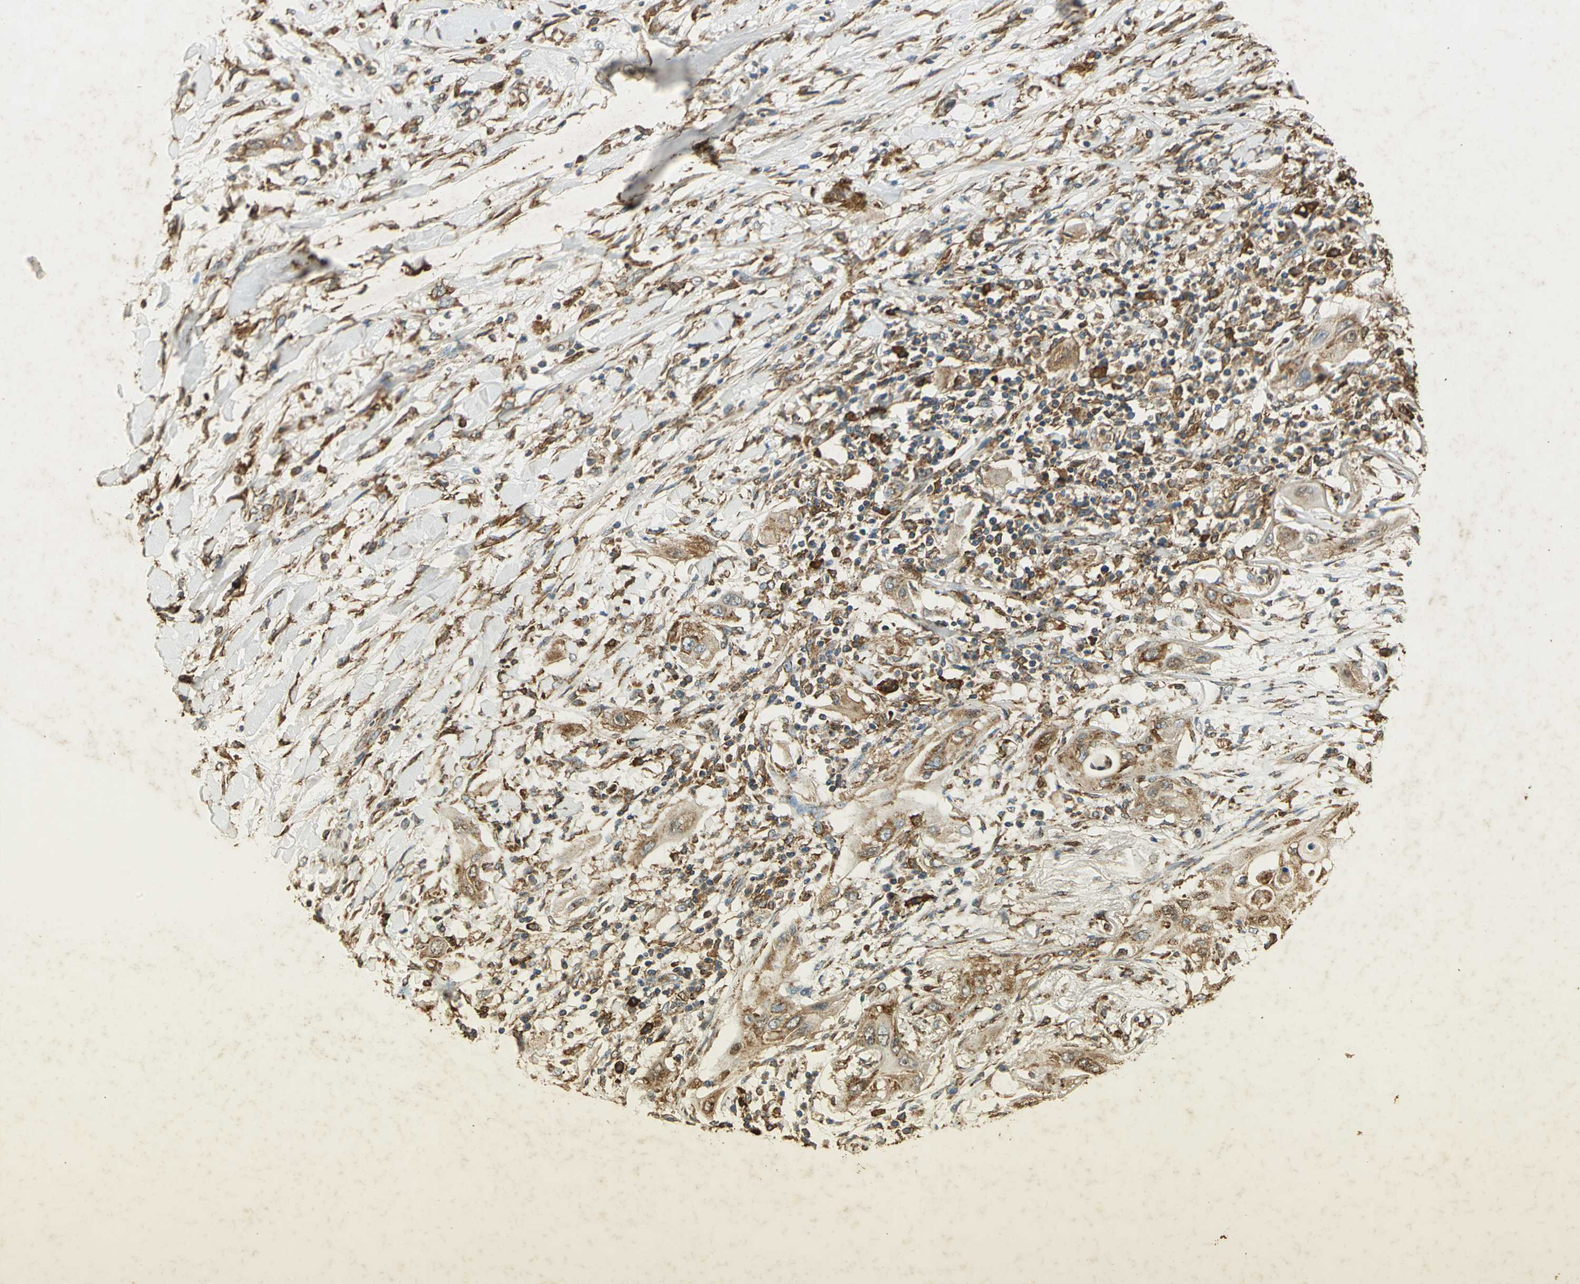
{"staining": {"intensity": "moderate", "quantity": ">75%", "location": "cytoplasmic/membranous"}, "tissue": "lung cancer", "cell_type": "Tumor cells", "image_type": "cancer", "snomed": [{"axis": "morphology", "description": "Squamous cell carcinoma, NOS"}, {"axis": "topography", "description": "Lung"}], "caption": "Immunohistochemistry (IHC) staining of lung cancer, which displays medium levels of moderate cytoplasmic/membranous positivity in about >75% of tumor cells indicating moderate cytoplasmic/membranous protein positivity. The staining was performed using DAB (3,3'-diaminobenzidine) (brown) for protein detection and nuclei were counterstained in hematoxylin (blue).", "gene": "HSP90B1", "patient": {"sex": "female", "age": 47}}